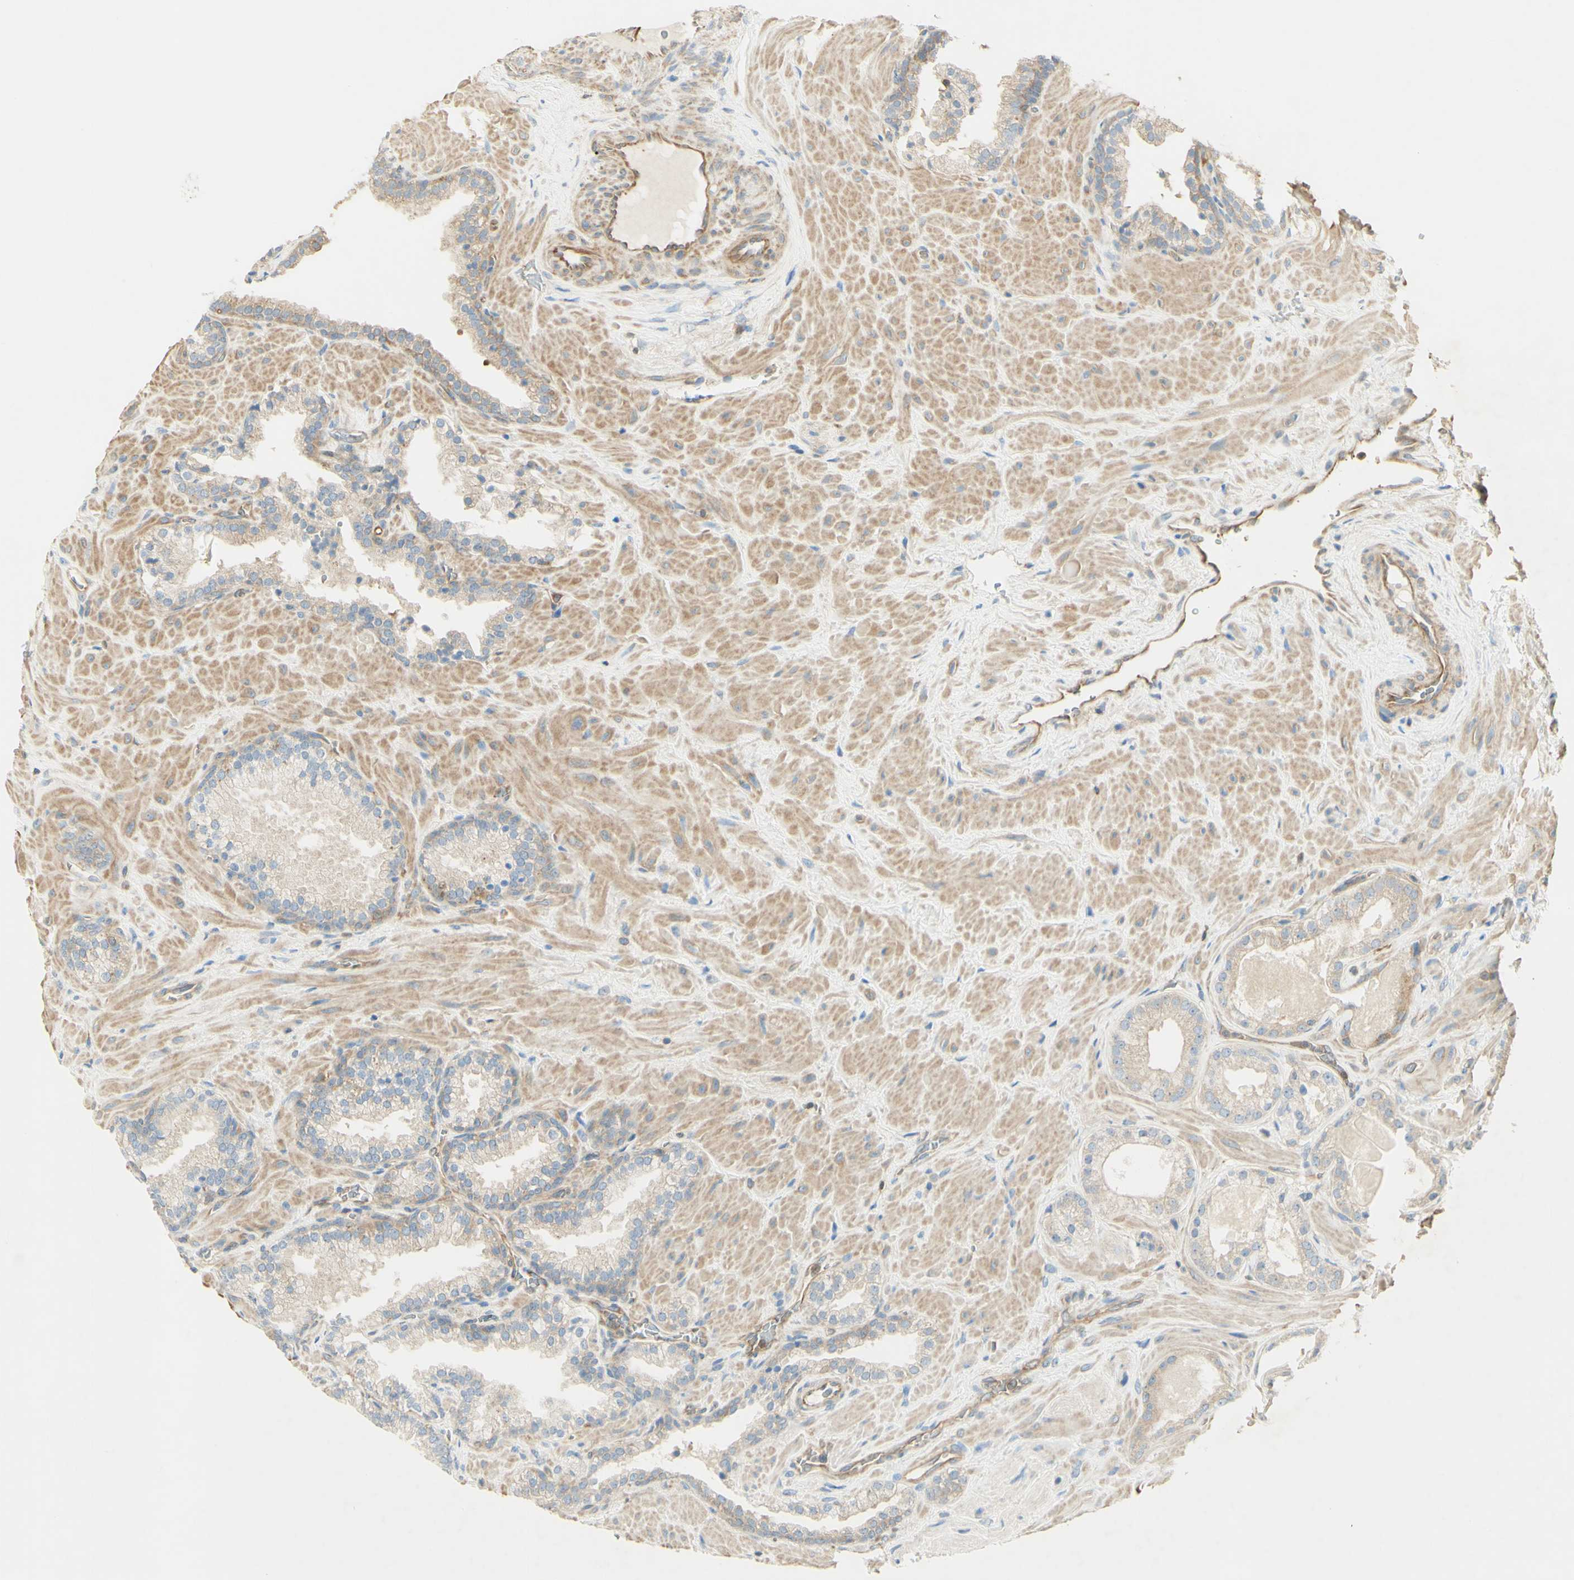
{"staining": {"intensity": "weak", "quantity": ">75%", "location": "cytoplasmic/membranous"}, "tissue": "prostate cancer", "cell_type": "Tumor cells", "image_type": "cancer", "snomed": [{"axis": "morphology", "description": "Adenocarcinoma, High grade"}, {"axis": "topography", "description": "Prostate"}], "caption": "Prostate cancer stained for a protein reveals weak cytoplasmic/membranous positivity in tumor cells. (DAB (3,3'-diaminobenzidine) = brown stain, brightfield microscopy at high magnification).", "gene": "IKBKG", "patient": {"sex": "male", "age": 64}}